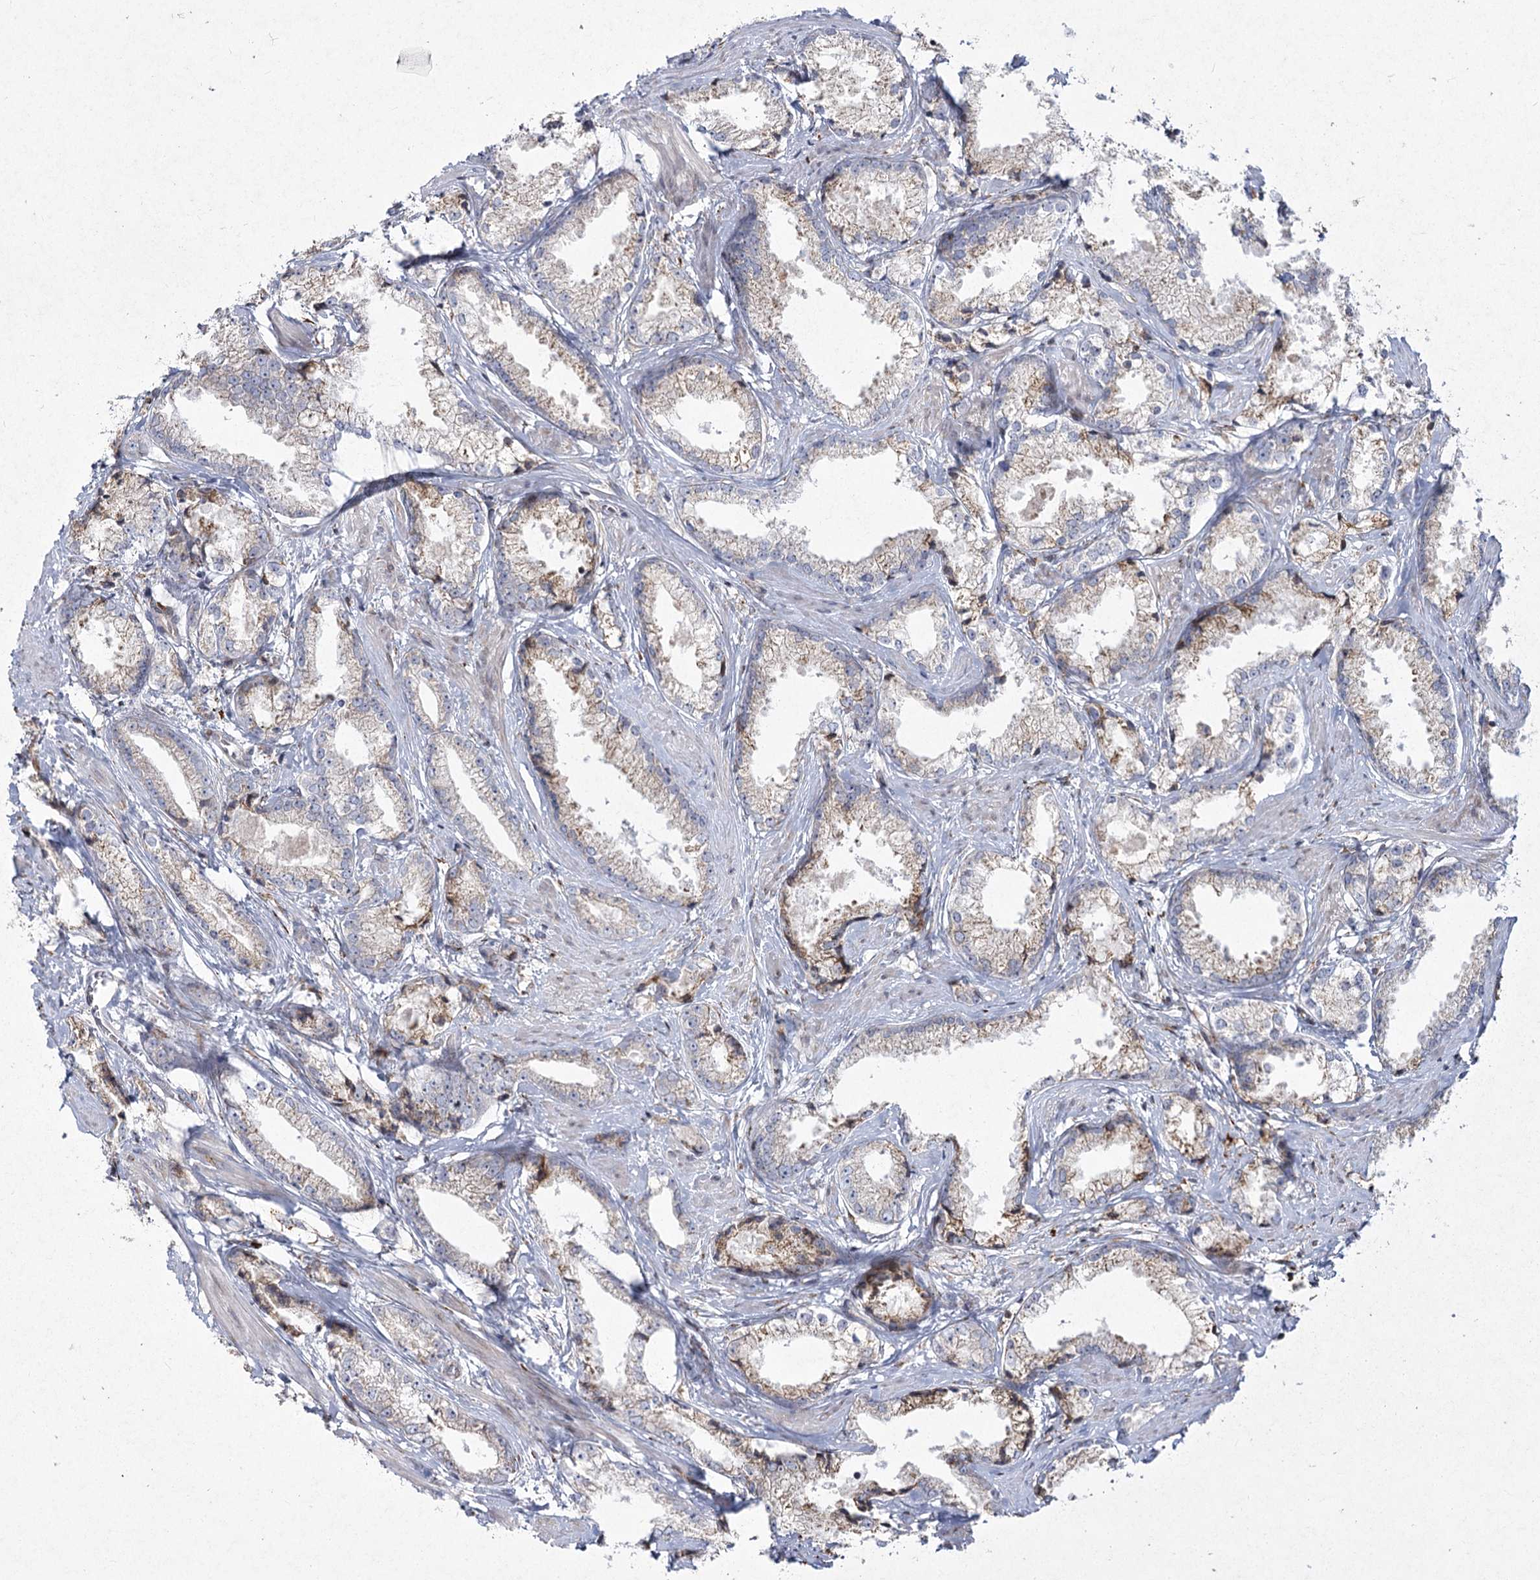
{"staining": {"intensity": "weak", "quantity": "25%-75%", "location": "cytoplasmic/membranous"}, "tissue": "prostate cancer", "cell_type": "Tumor cells", "image_type": "cancer", "snomed": [{"axis": "morphology", "description": "Adenocarcinoma, High grade"}, {"axis": "topography", "description": "Prostate"}], "caption": "IHC photomicrograph of prostate adenocarcinoma (high-grade) stained for a protein (brown), which displays low levels of weak cytoplasmic/membranous staining in approximately 25%-75% of tumor cells.", "gene": "NHLRC2", "patient": {"sex": "male", "age": 66}}